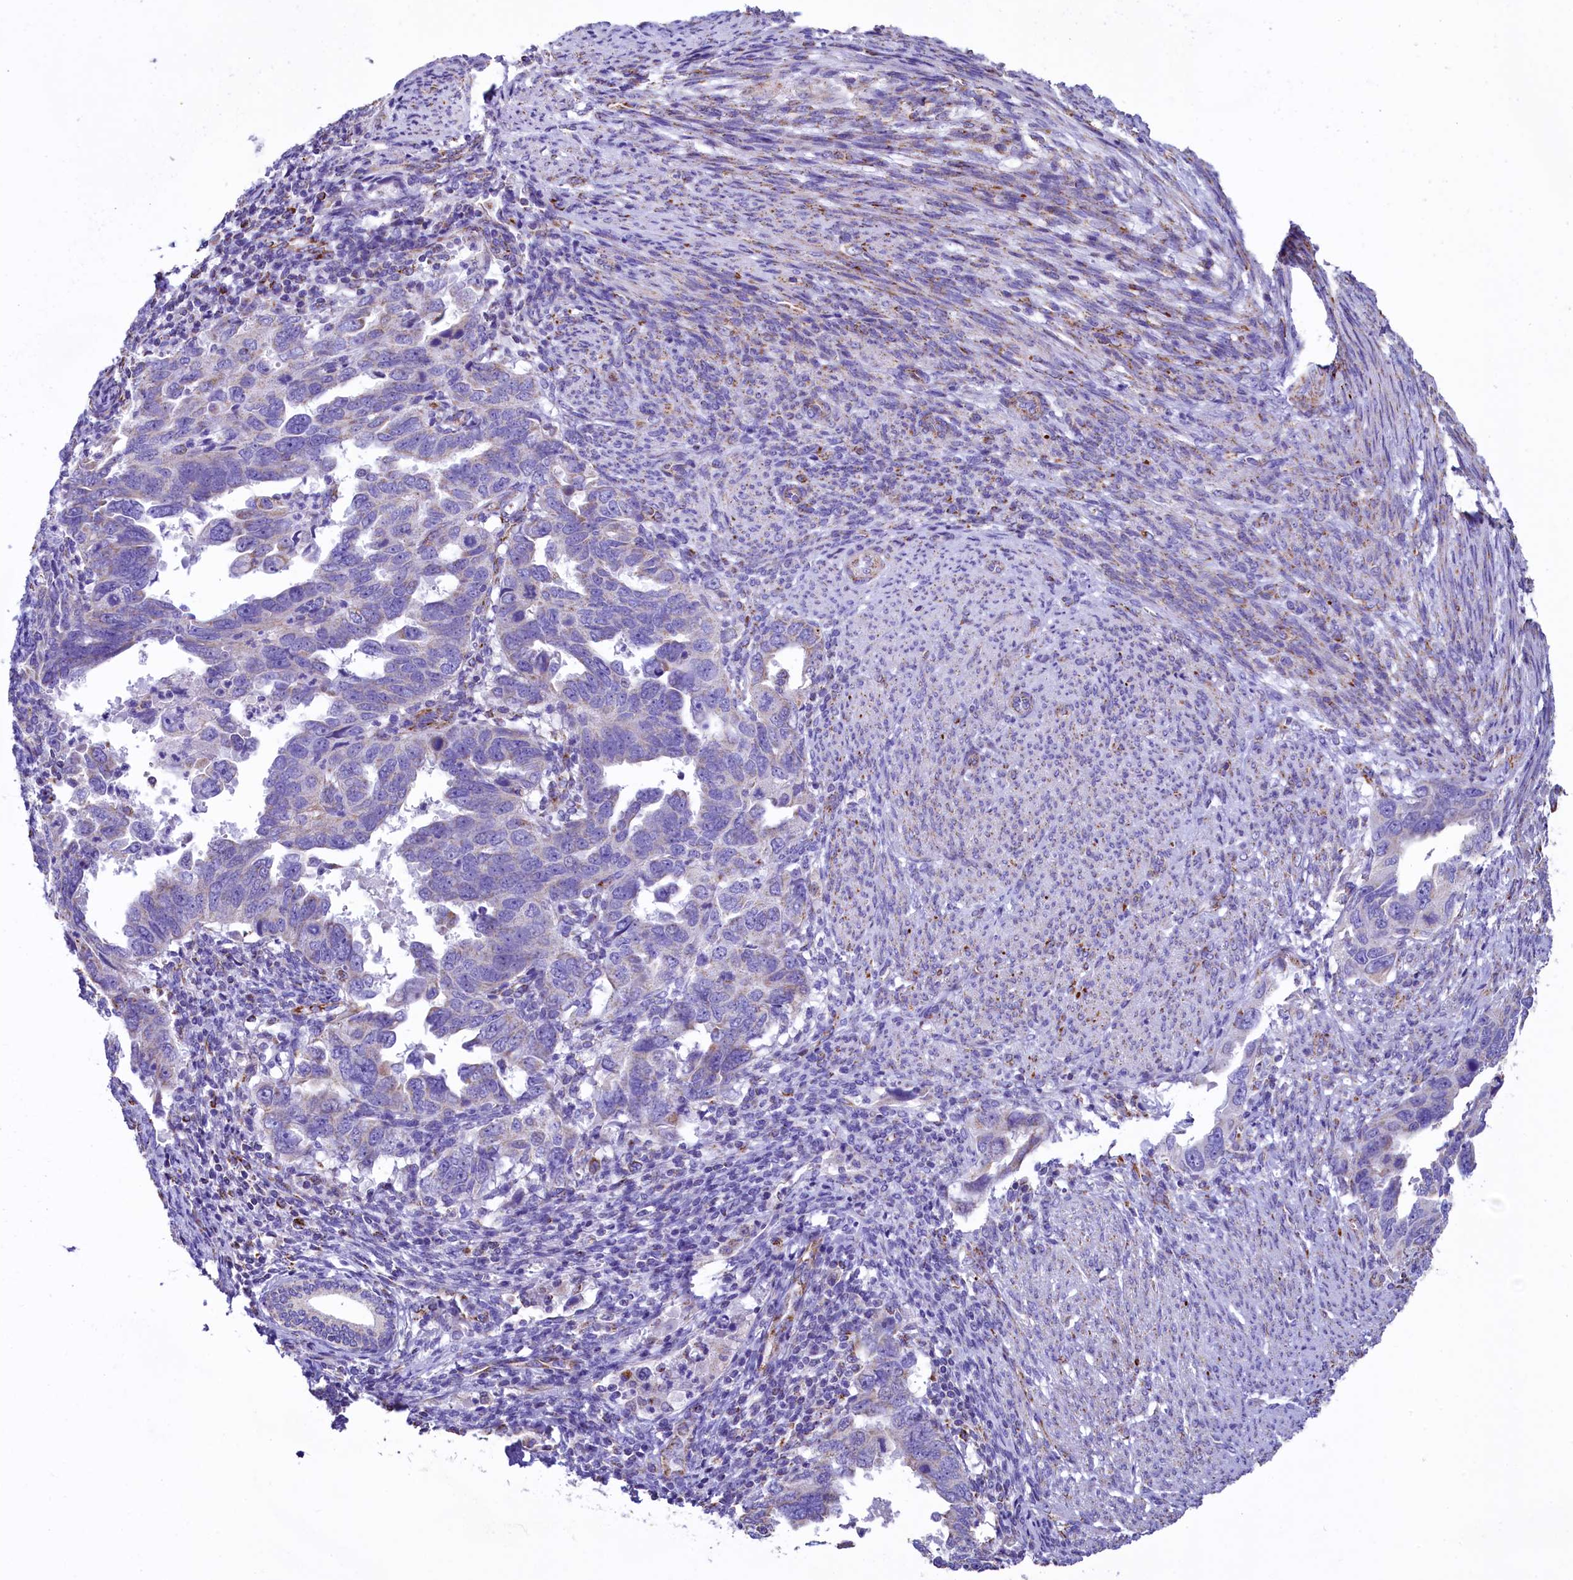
{"staining": {"intensity": "negative", "quantity": "none", "location": "none"}, "tissue": "endometrial cancer", "cell_type": "Tumor cells", "image_type": "cancer", "snomed": [{"axis": "morphology", "description": "Adenocarcinoma, NOS"}, {"axis": "topography", "description": "Endometrium"}], "caption": "There is no significant positivity in tumor cells of endometrial cancer.", "gene": "IDH3A", "patient": {"sex": "female", "age": 65}}